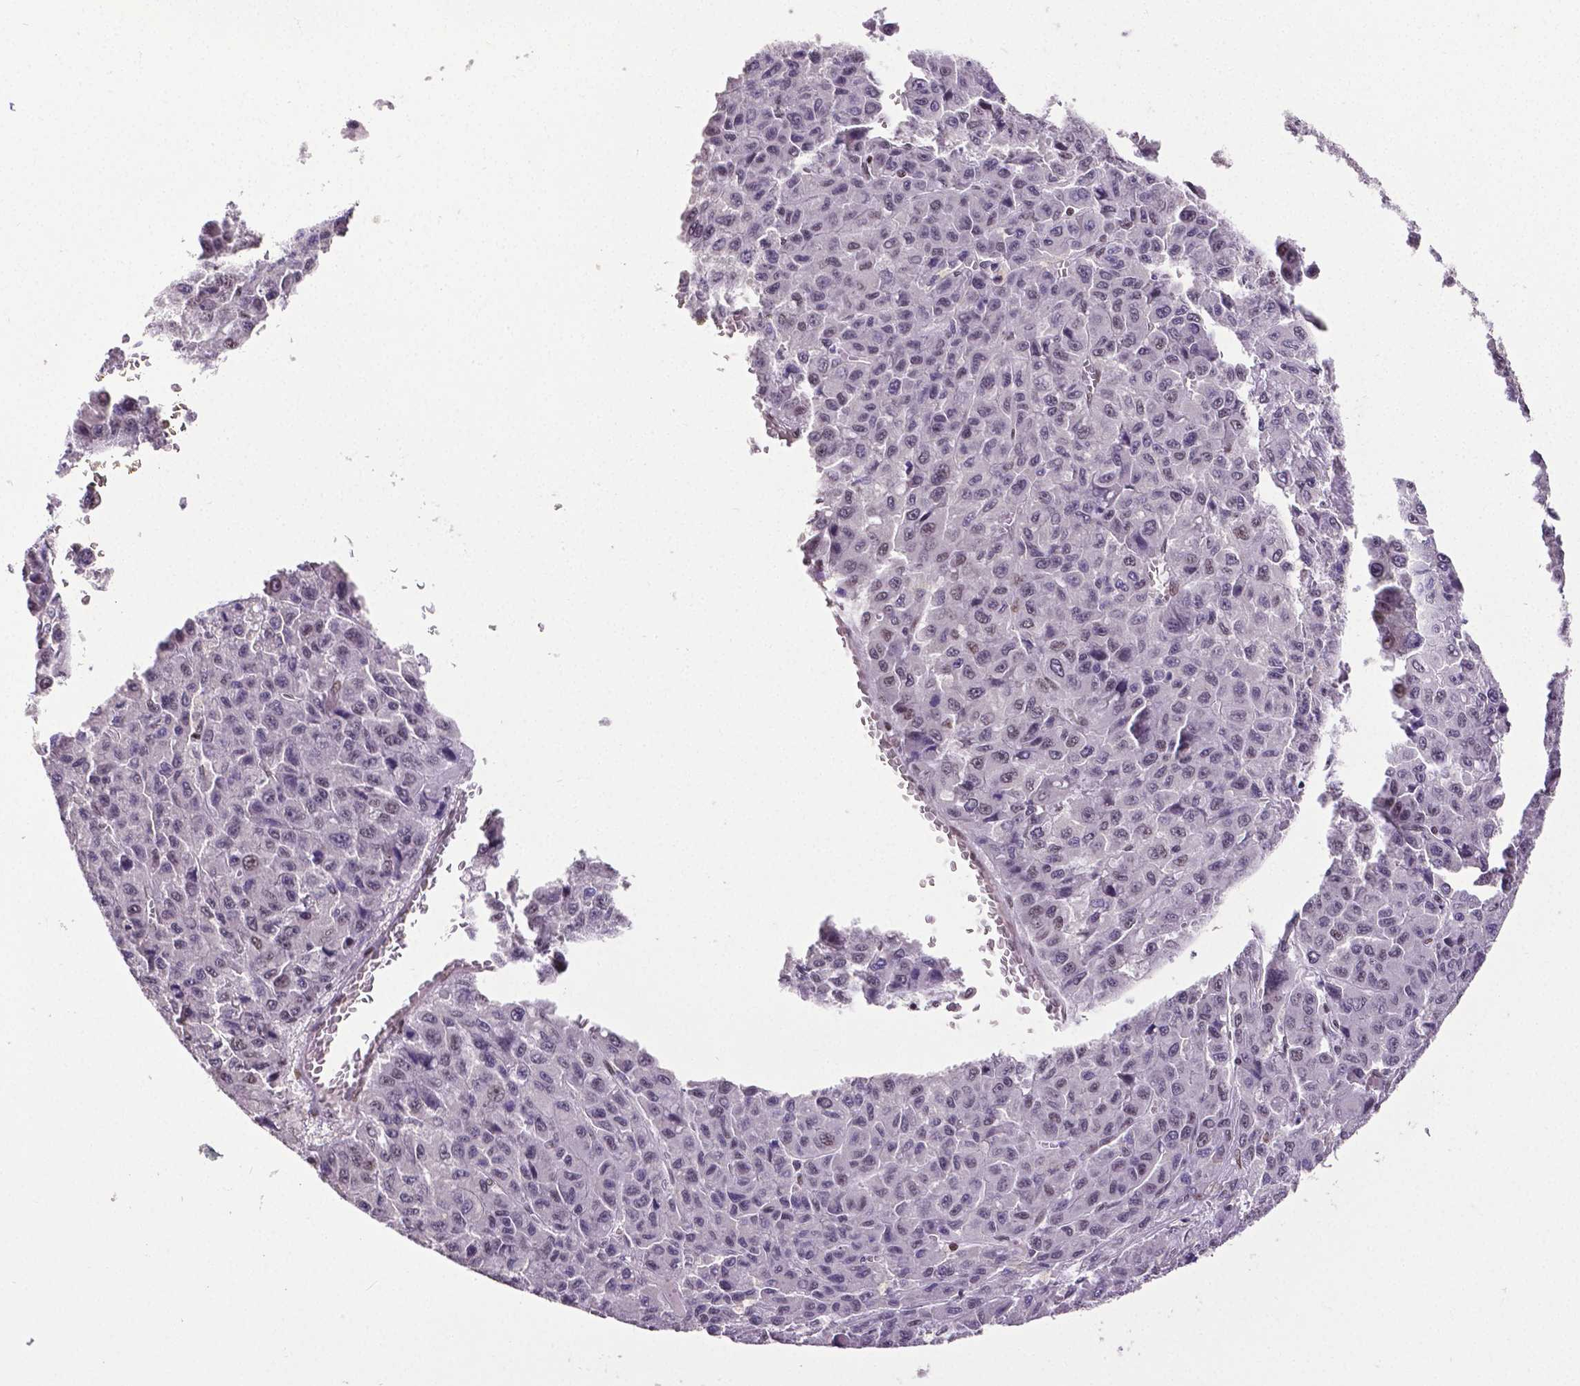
{"staining": {"intensity": "negative", "quantity": "none", "location": "none"}, "tissue": "liver cancer", "cell_type": "Tumor cells", "image_type": "cancer", "snomed": [{"axis": "morphology", "description": "Carcinoma, Hepatocellular, NOS"}, {"axis": "topography", "description": "Liver"}], "caption": "Immunohistochemical staining of human liver hepatocellular carcinoma reveals no significant positivity in tumor cells. The staining is performed using DAB brown chromogen with nuclei counter-stained in using hematoxylin.", "gene": "REST", "patient": {"sex": "male", "age": 70}}